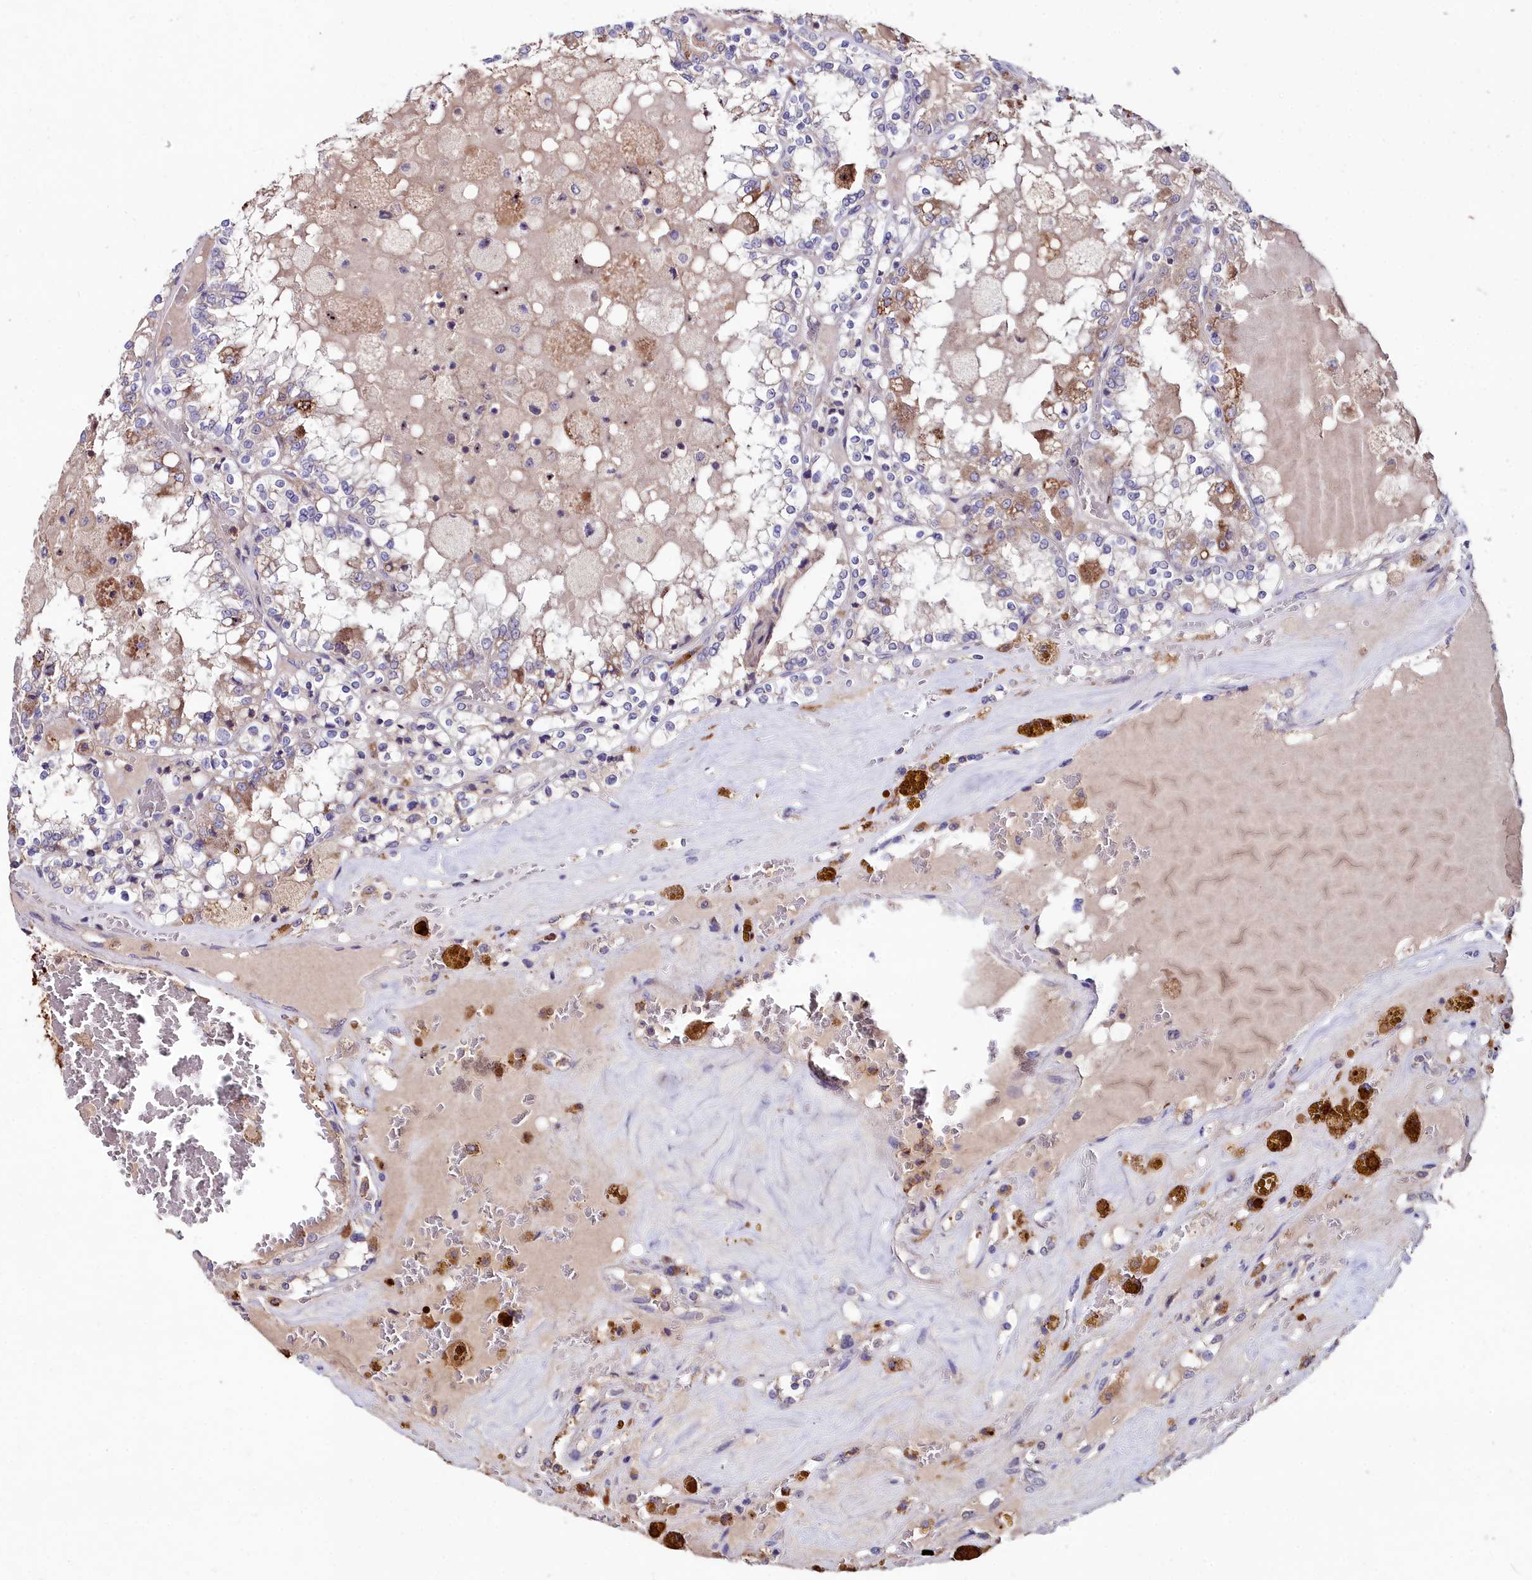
{"staining": {"intensity": "moderate", "quantity": "<25%", "location": "cytoplasmic/membranous"}, "tissue": "renal cancer", "cell_type": "Tumor cells", "image_type": "cancer", "snomed": [{"axis": "morphology", "description": "Adenocarcinoma, NOS"}, {"axis": "topography", "description": "Kidney"}], "caption": "A low amount of moderate cytoplasmic/membranous staining is seen in about <25% of tumor cells in renal cancer (adenocarcinoma) tissue.", "gene": "AMBRA1", "patient": {"sex": "female", "age": 56}}